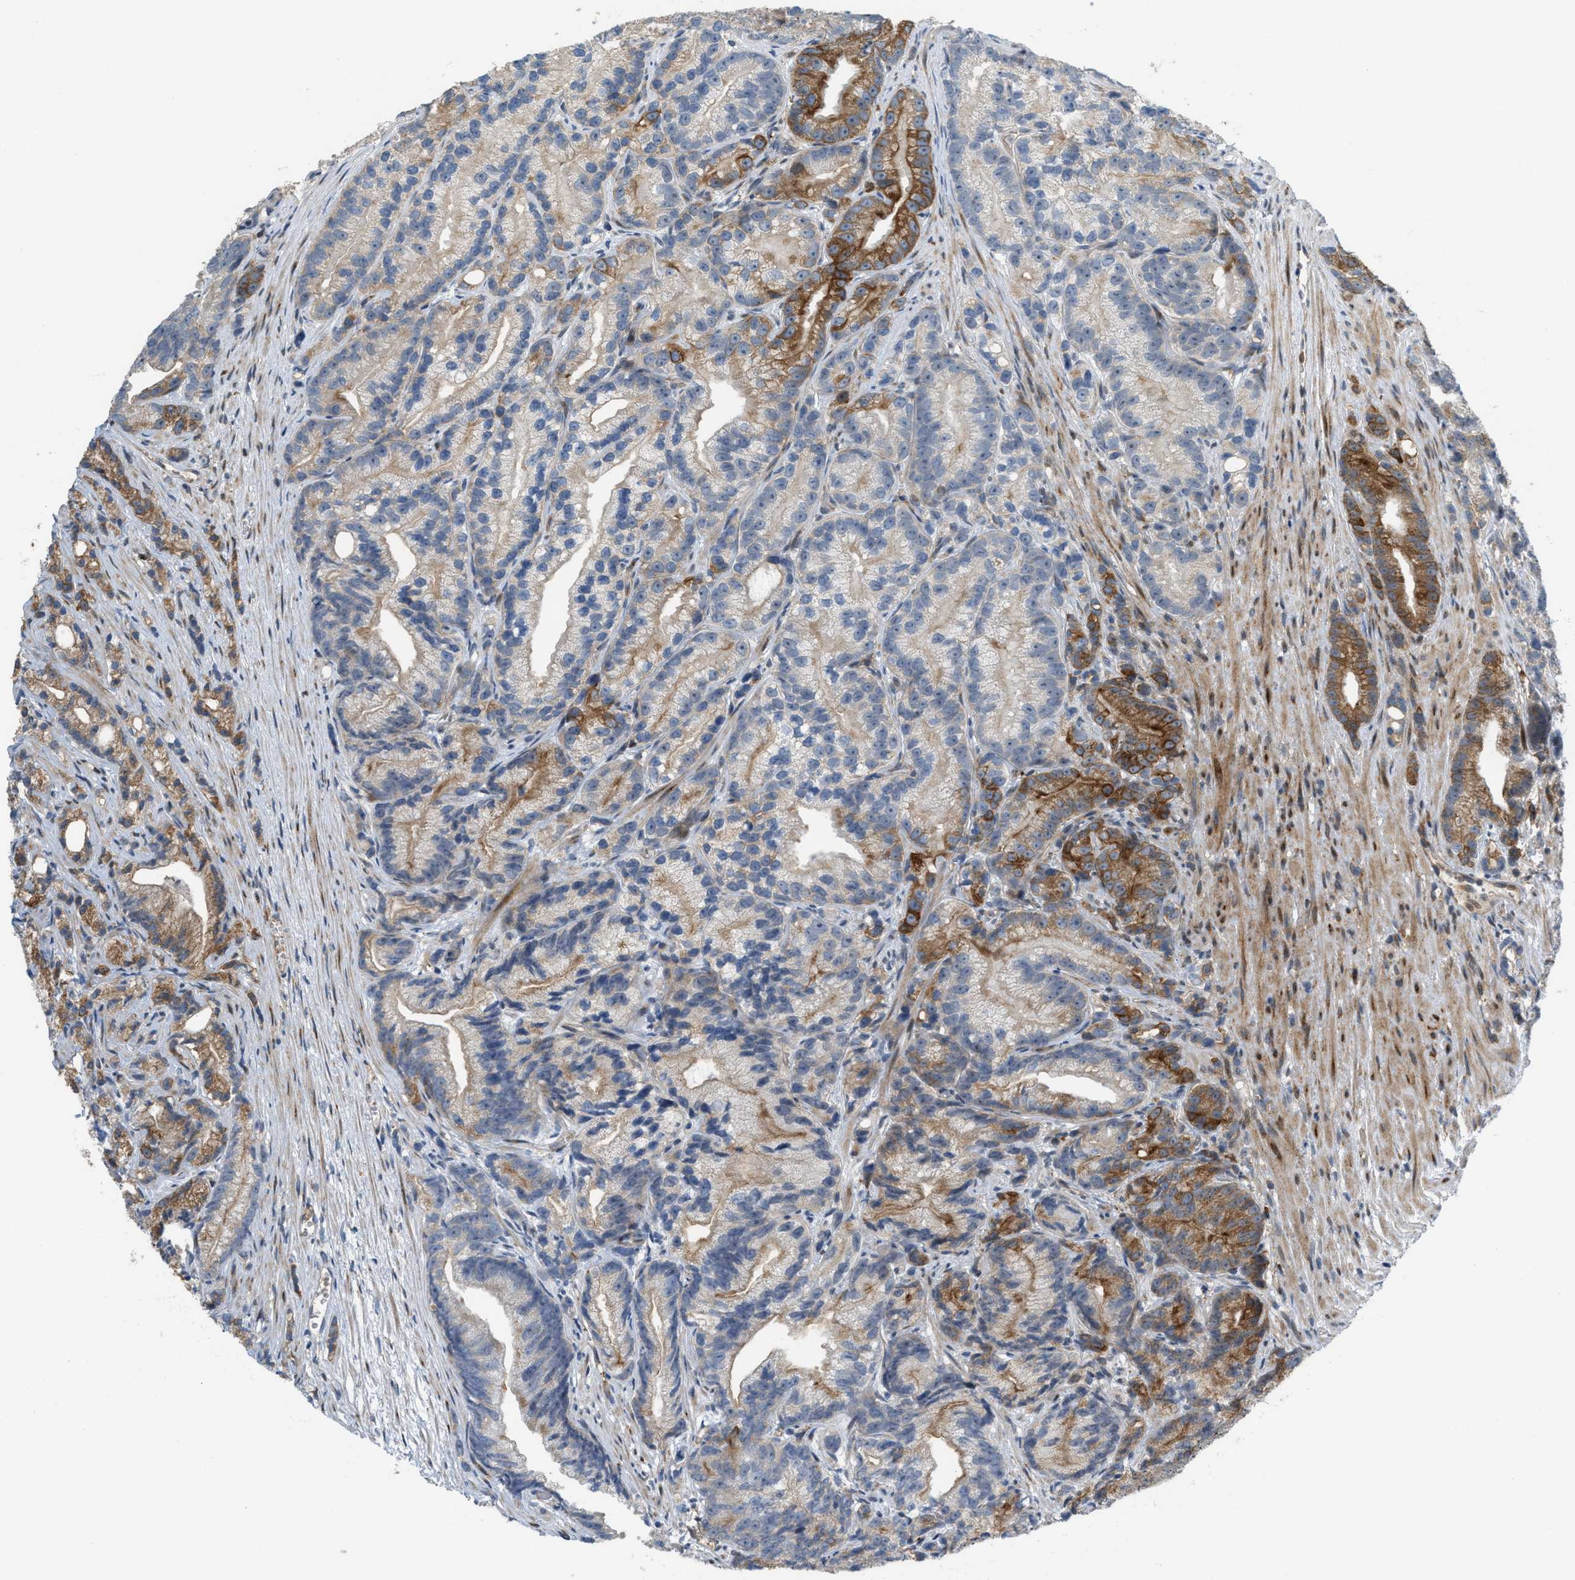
{"staining": {"intensity": "moderate", "quantity": "<25%", "location": "cytoplasmic/membranous"}, "tissue": "prostate cancer", "cell_type": "Tumor cells", "image_type": "cancer", "snomed": [{"axis": "morphology", "description": "Adenocarcinoma, Low grade"}, {"axis": "topography", "description": "Prostate"}], "caption": "Immunohistochemical staining of human prostate cancer (adenocarcinoma (low-grade)) demonstrates moderate cytoplasmic/membranous protein staining in about <25% of tumor cells. Using DAB (brown) and hematoxylin (blue) stains, captured at high magnification using brightfield microscopy.", "gene": "DIPK1A", "patient": {"sex": "male", "age": 89}}